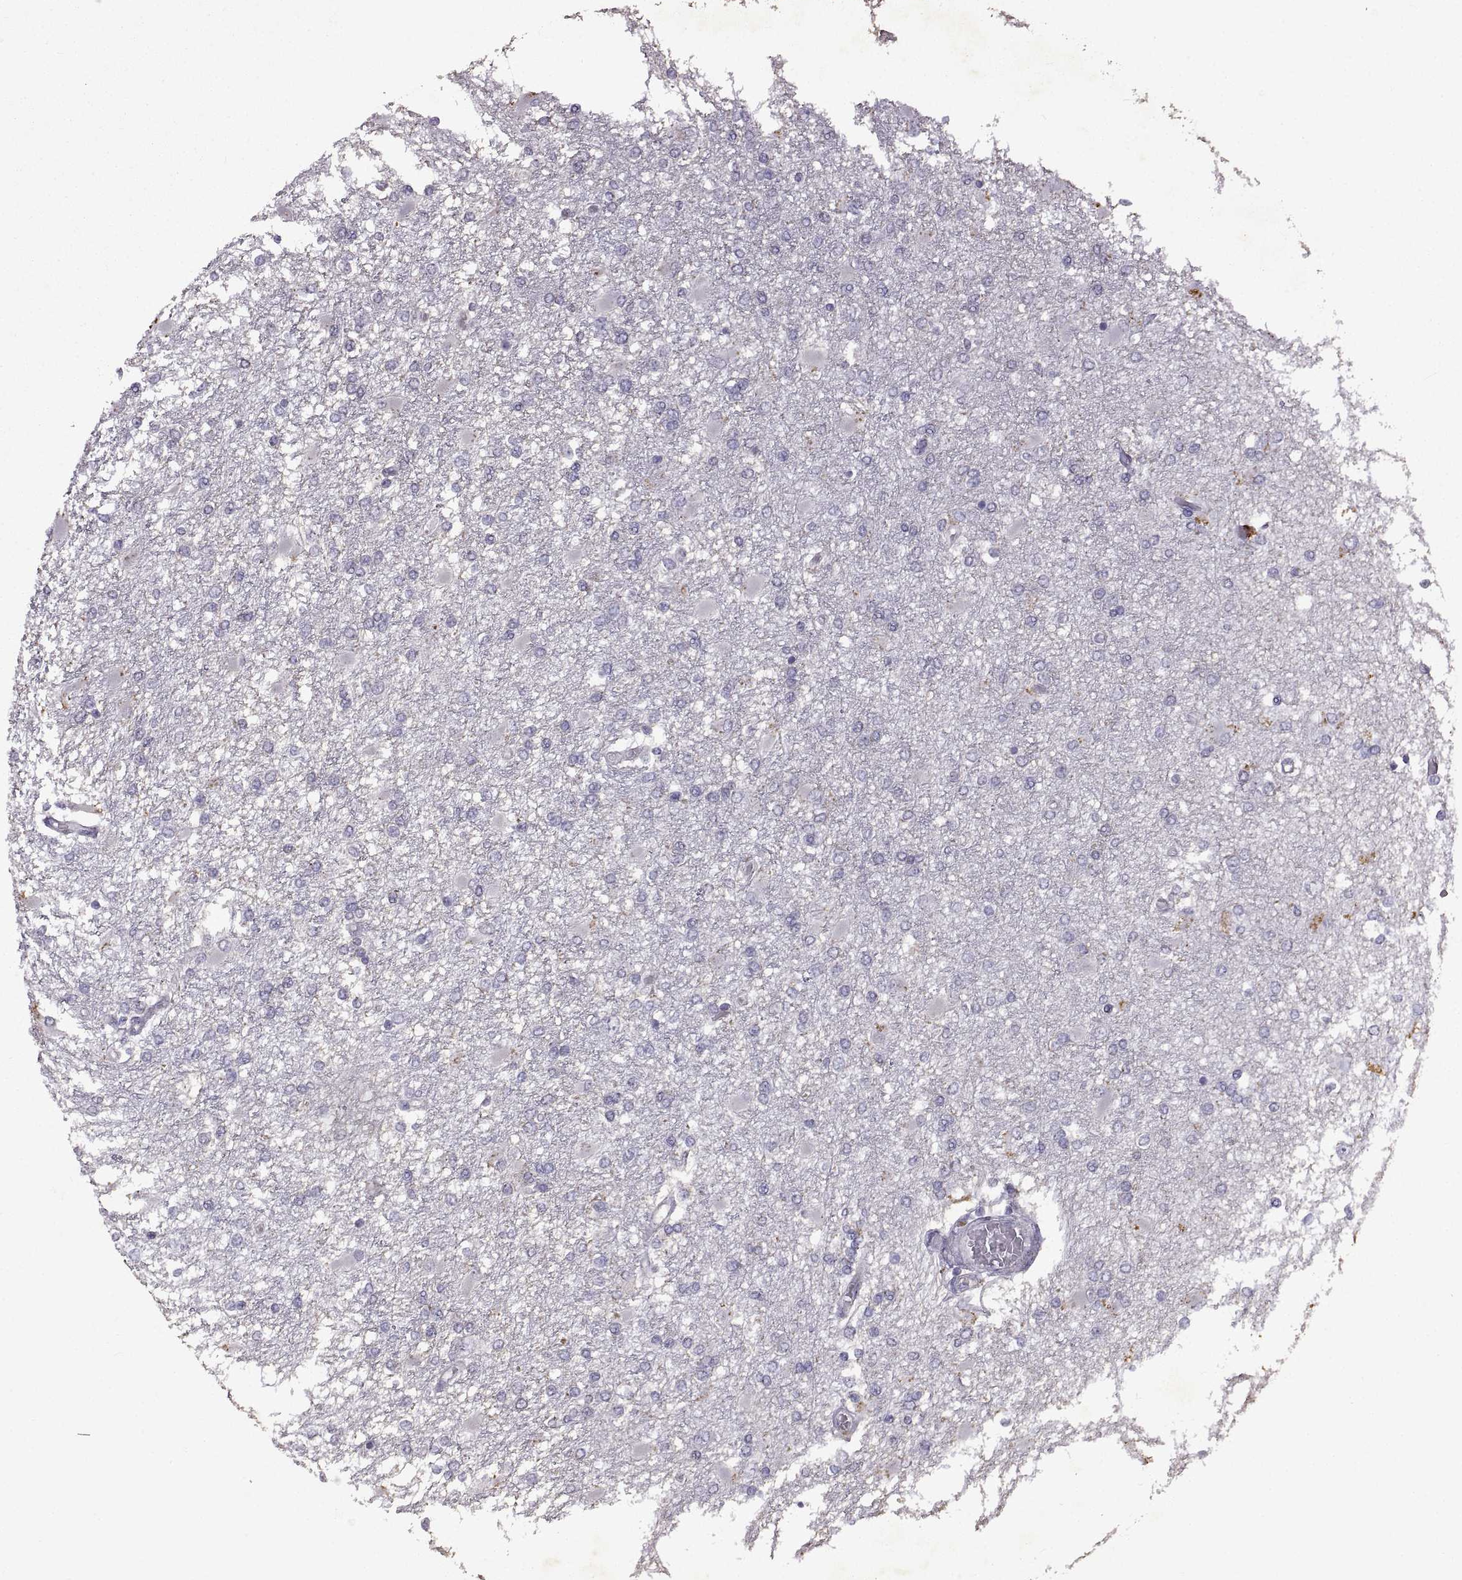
{"staining": {"intensity": "negative", "quantity": "none", "location": "none"}, "tissue": "glioma", "cell_type": "Tumor cells", "image_type": "cancer", "snomed": [{"axis": "morphology", "description": "Glioma, malignant, High grade"}, {"axis": "topography", "description": "Cerebral cortex"}], "caption": "There is no significant positivity in tumor cells of glioma.", "gene": "DEFB136", "patient": {"sex": "male", "age": 79}}